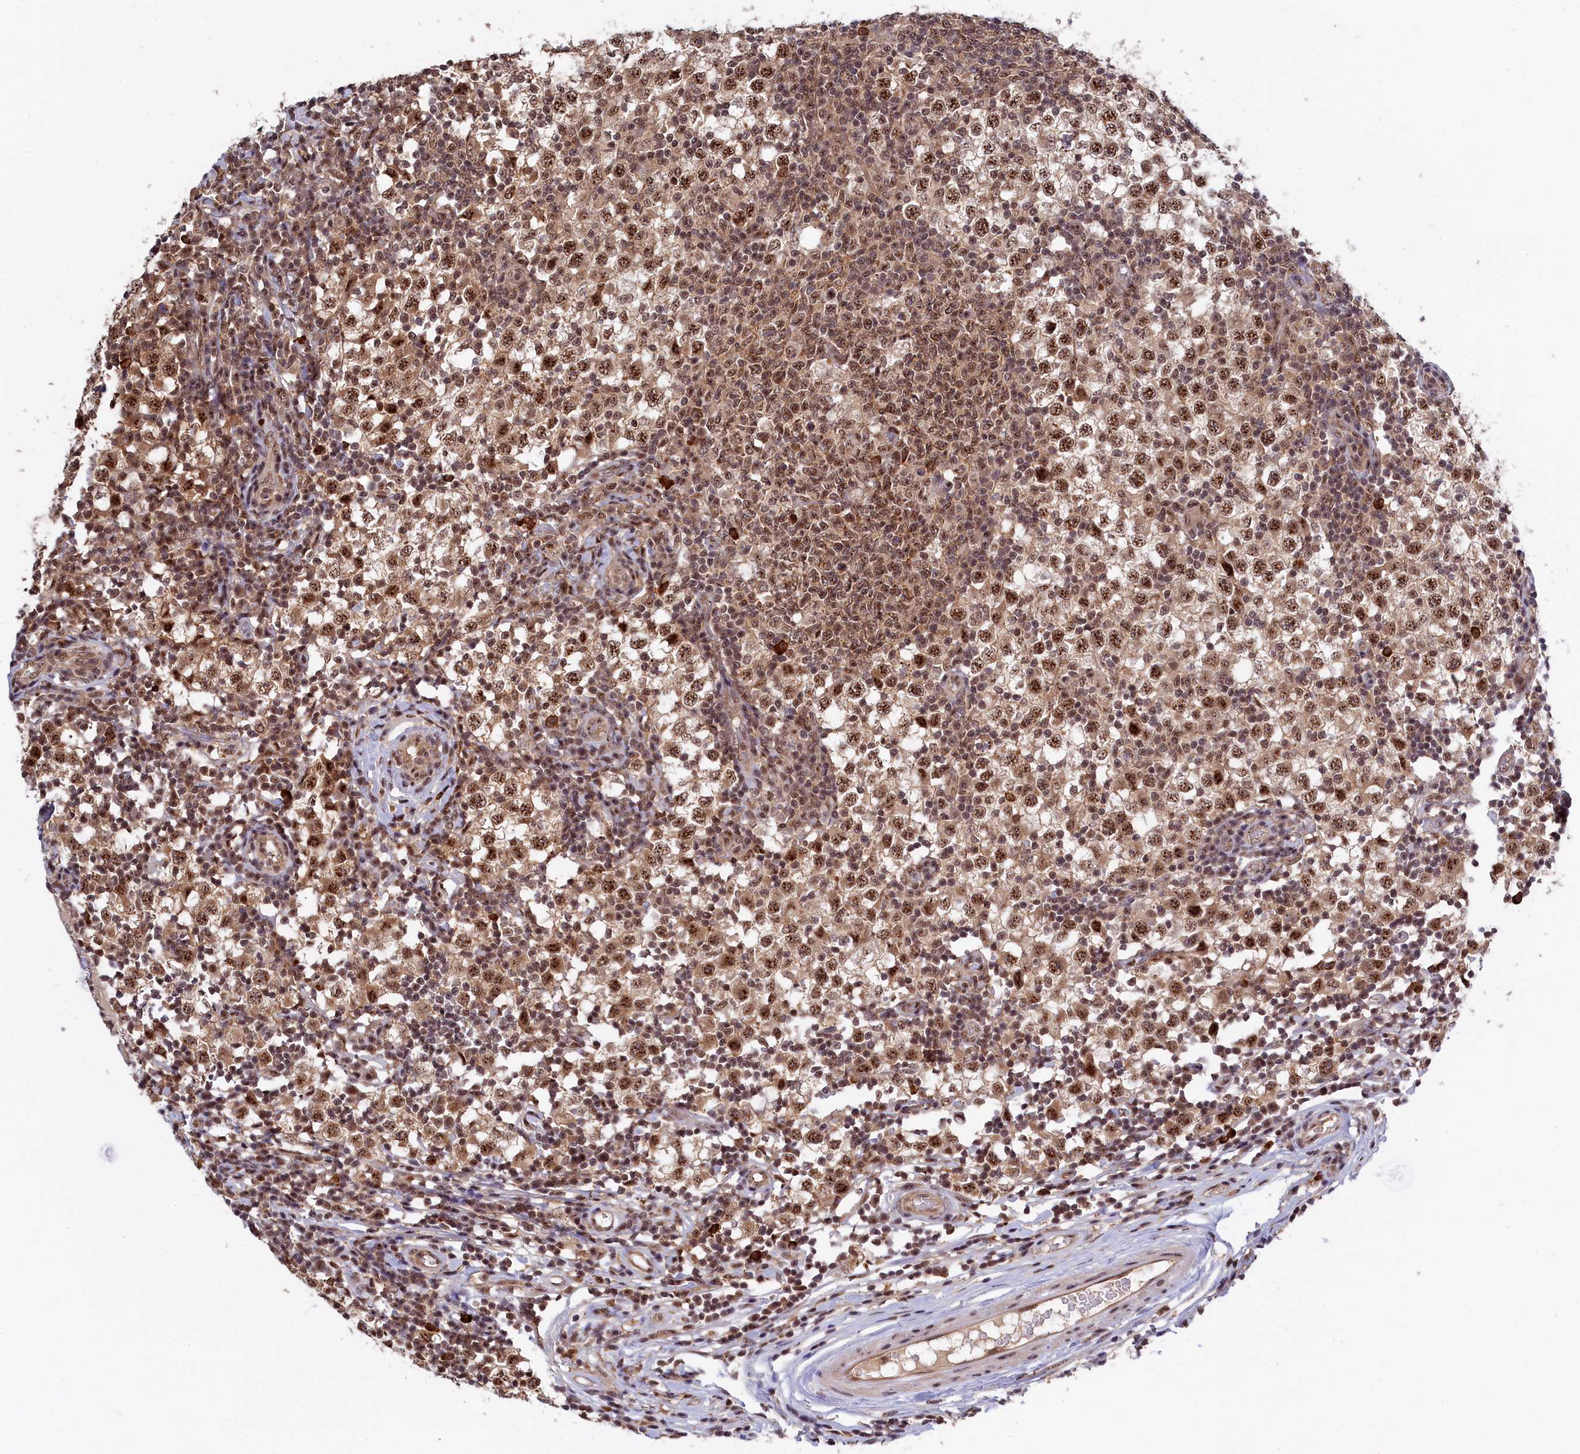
{"staining": {"intensity": "moderate", "quantity": ">75%", "location": "nuclear"}, "tissue": "testis cancer", "cell_type": "Tumor cells", "image_type": "cancer", "snomed": [{"axis": "morphology", "description": "Seminoma, NOS"}, {"axis": "topography", "description": "Testis"}], "caption": "IHC (DAB (3,3'-diaminobenzidine)) staining of human testis cancer (seminoma) exhibits moderate nuclear protein expression in approximately >75% of tumor cells. (DAB (3,3'-diaminobenzidine) IHC with brightfield microscopy, high magnification).", "gene": "TAB1", "patient": {"sex": "male", "age": 65}}